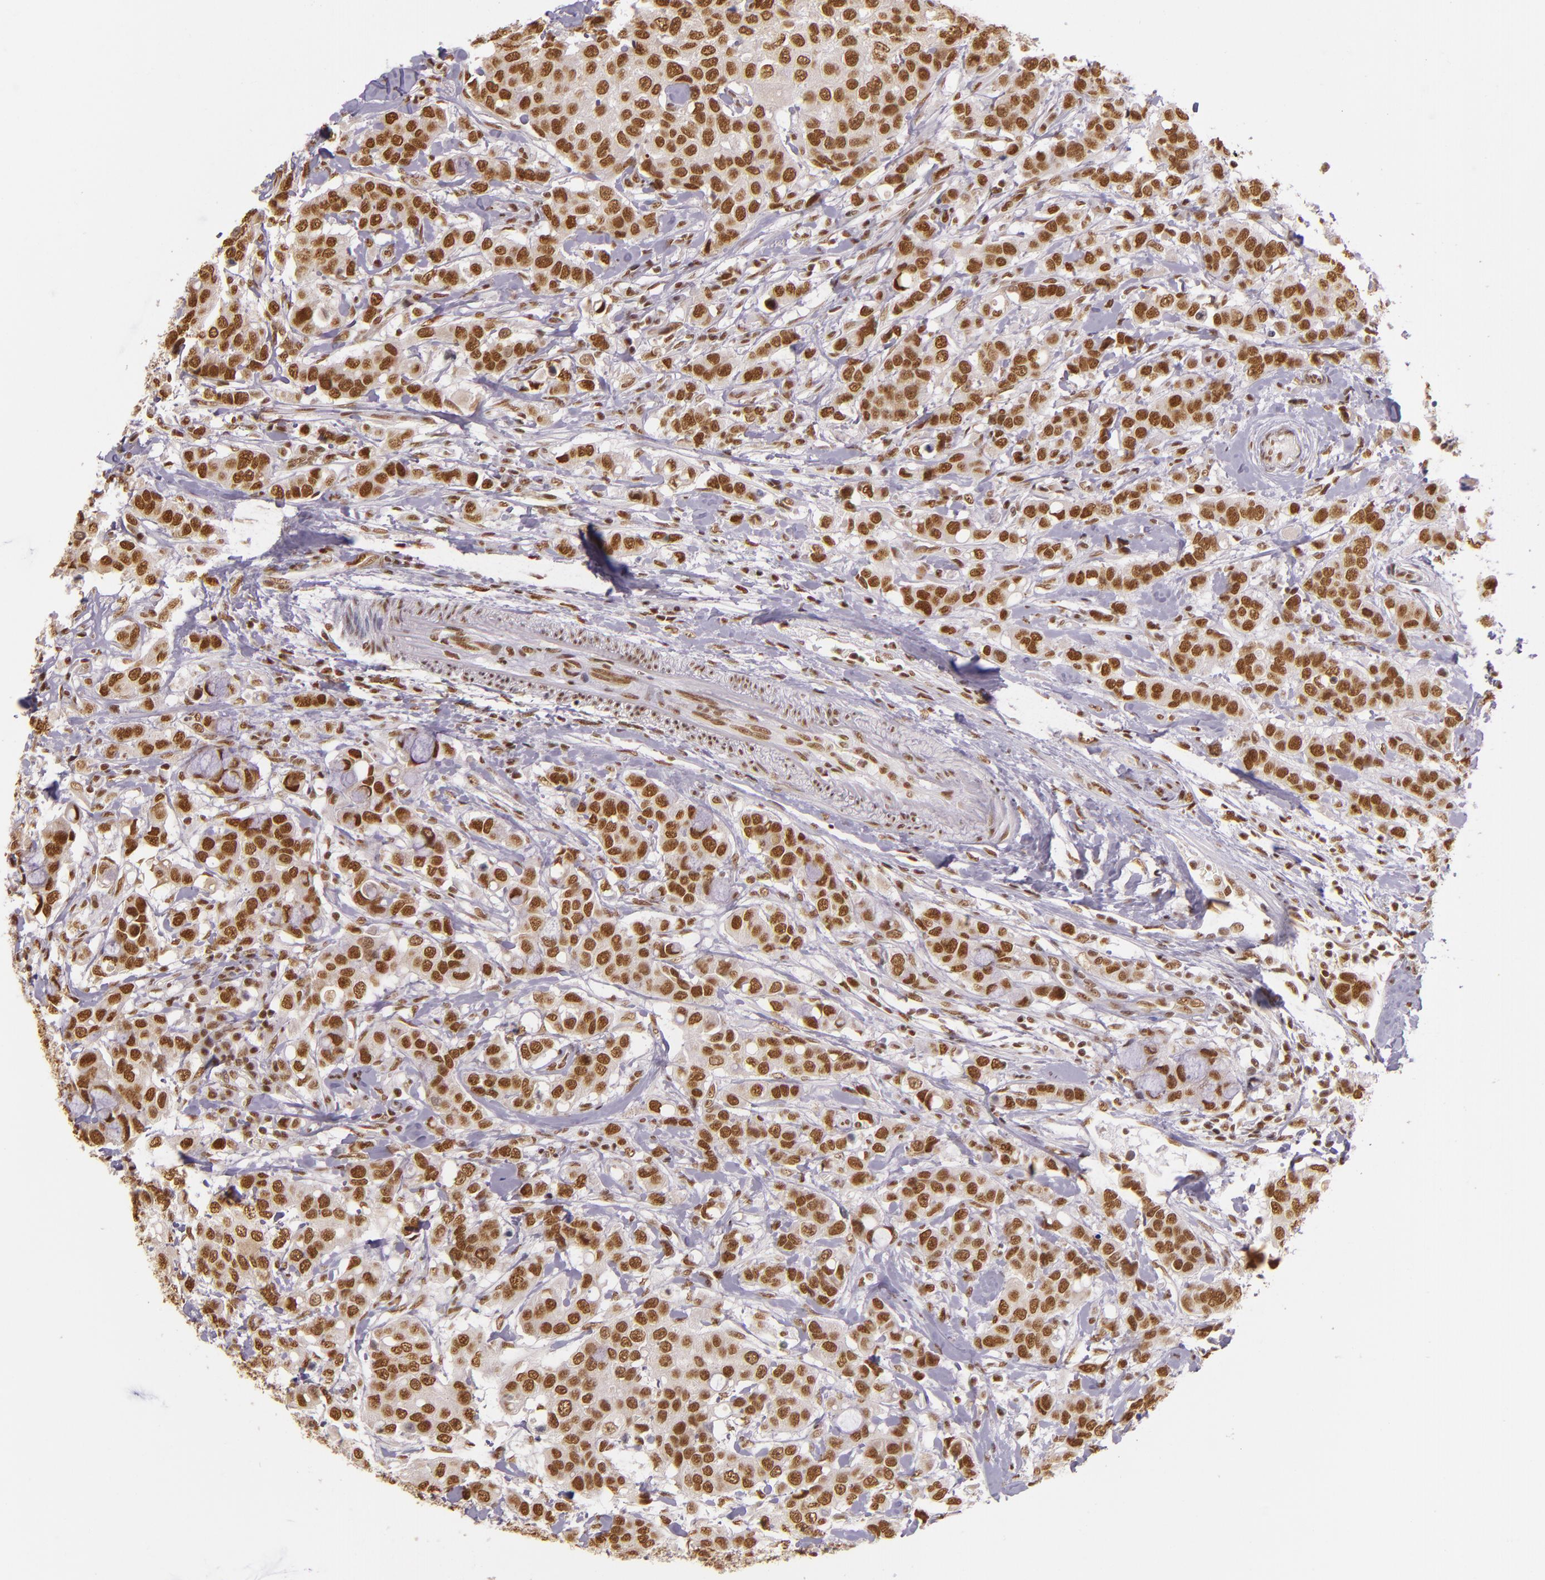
{"staining": {"intensity": "strong", "quantity": ">75%", "location": "nuclear"}, "tissue": "breast cancer", "cell_type": "Tumor cells", "image_type": "cancer", "snomed": [{"axis": "morphology", "description": "Duct carcinoma"}, {"axis": "topography", "description": "Breast"}], "caption": "A photomicrograph of breast cancer (intraductal carcinoma) stained for a protein exhibits strong nuclear brown staining in tumor cells.", "gene": "USF1", "patient": {"sex": "female", "age": 27}}